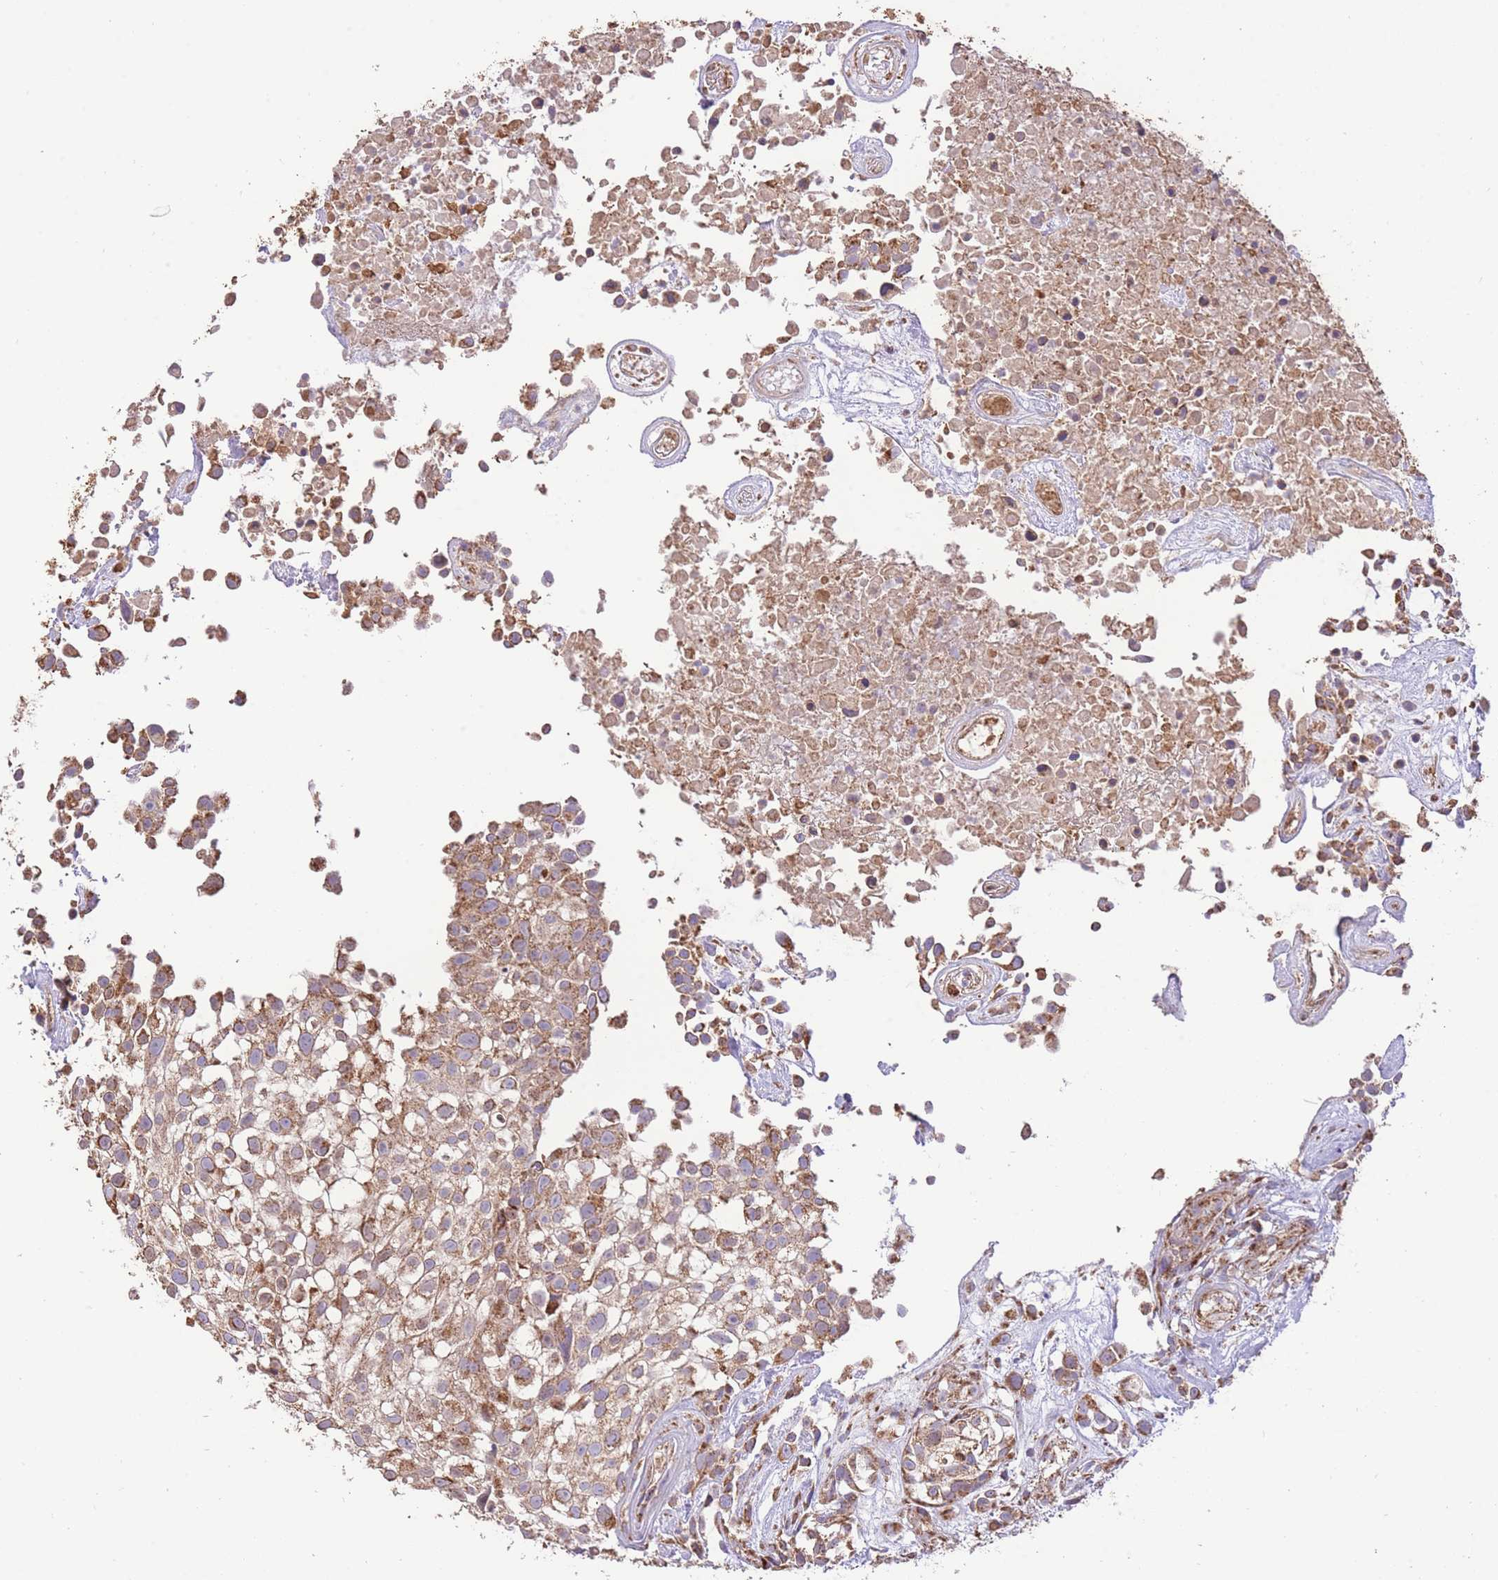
{"staining": {"intensity": "moderate", "quantity": ">75%", "location": "cytoplasmic/membranous"}, "tissue": "urothelial cancer", "cell_type": "Tumor cells", "image_type": "cancer", "snomed": [{"axis": "morphology", "description": "Urothelial carcinoma, High grade"}, {"axis": "topography", "description": "Urinary bladder"}], "caption": "Immunohistochemical staining of human high-grade urothelial carcinoma displays medium levels of moderate cytoplasmic/membranous expression in about >75% of tumor cells.", "gene": "PREP", "patient": {"sex": "male", "age": 56}}